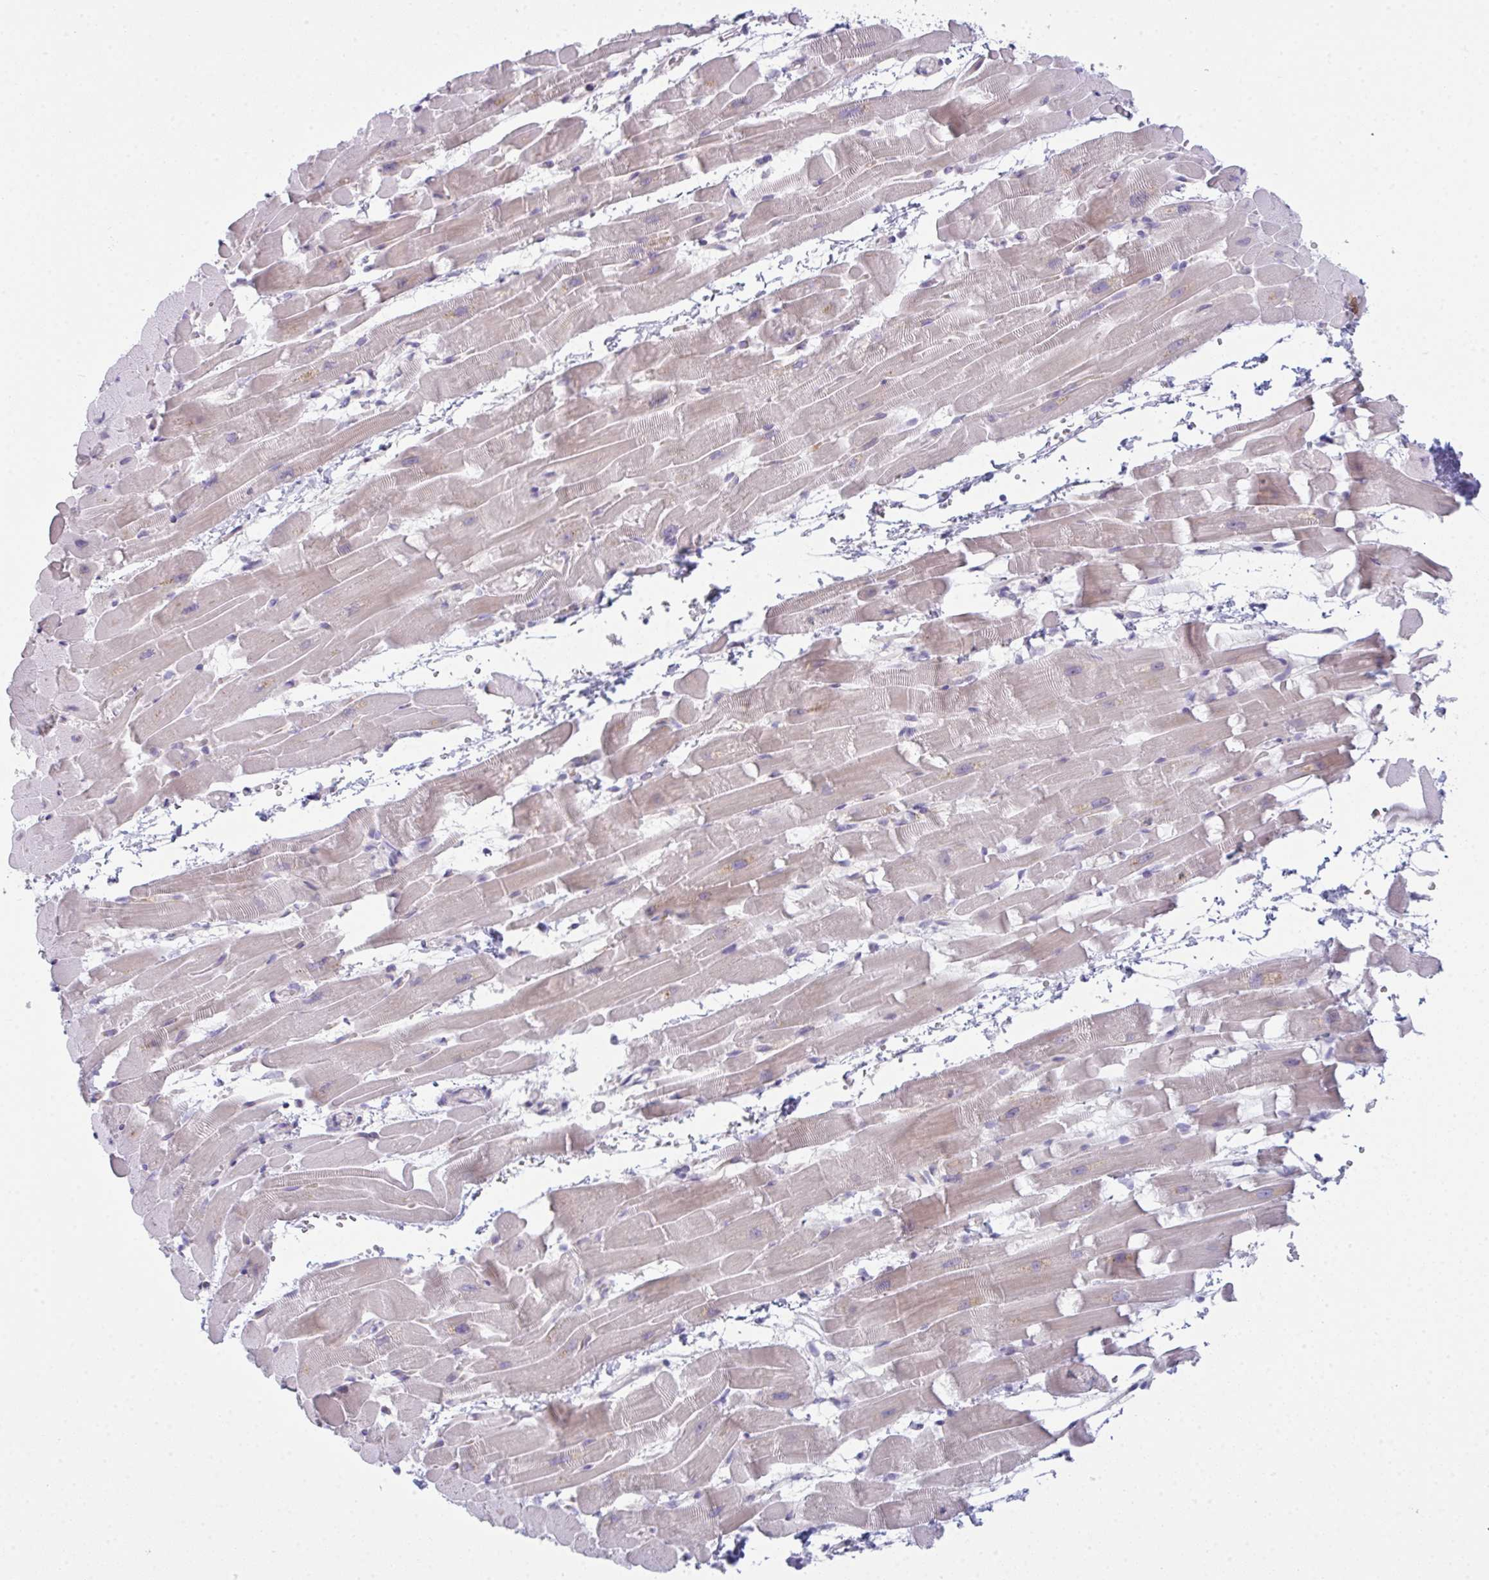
{"staining": {"intensity": "negative", "quantity": "none", "location": "none"}, "tissue": "heart muscle", "cell_type": "Cardiomyocytes", "image_type": "normal", "snomed": [{"axis": "morphology", "description": "Normal tissue, NOS"}, {"axis": "topography", "description": "Heart"}], "caption": "An image of human heart muscle is negative for staining in cardiomyocytes. (DAB immunohistochemistry (IHC) with hematoxylin counter stain).", "gene": "CD80", "patient": {"sex": "male", "age": 37}}